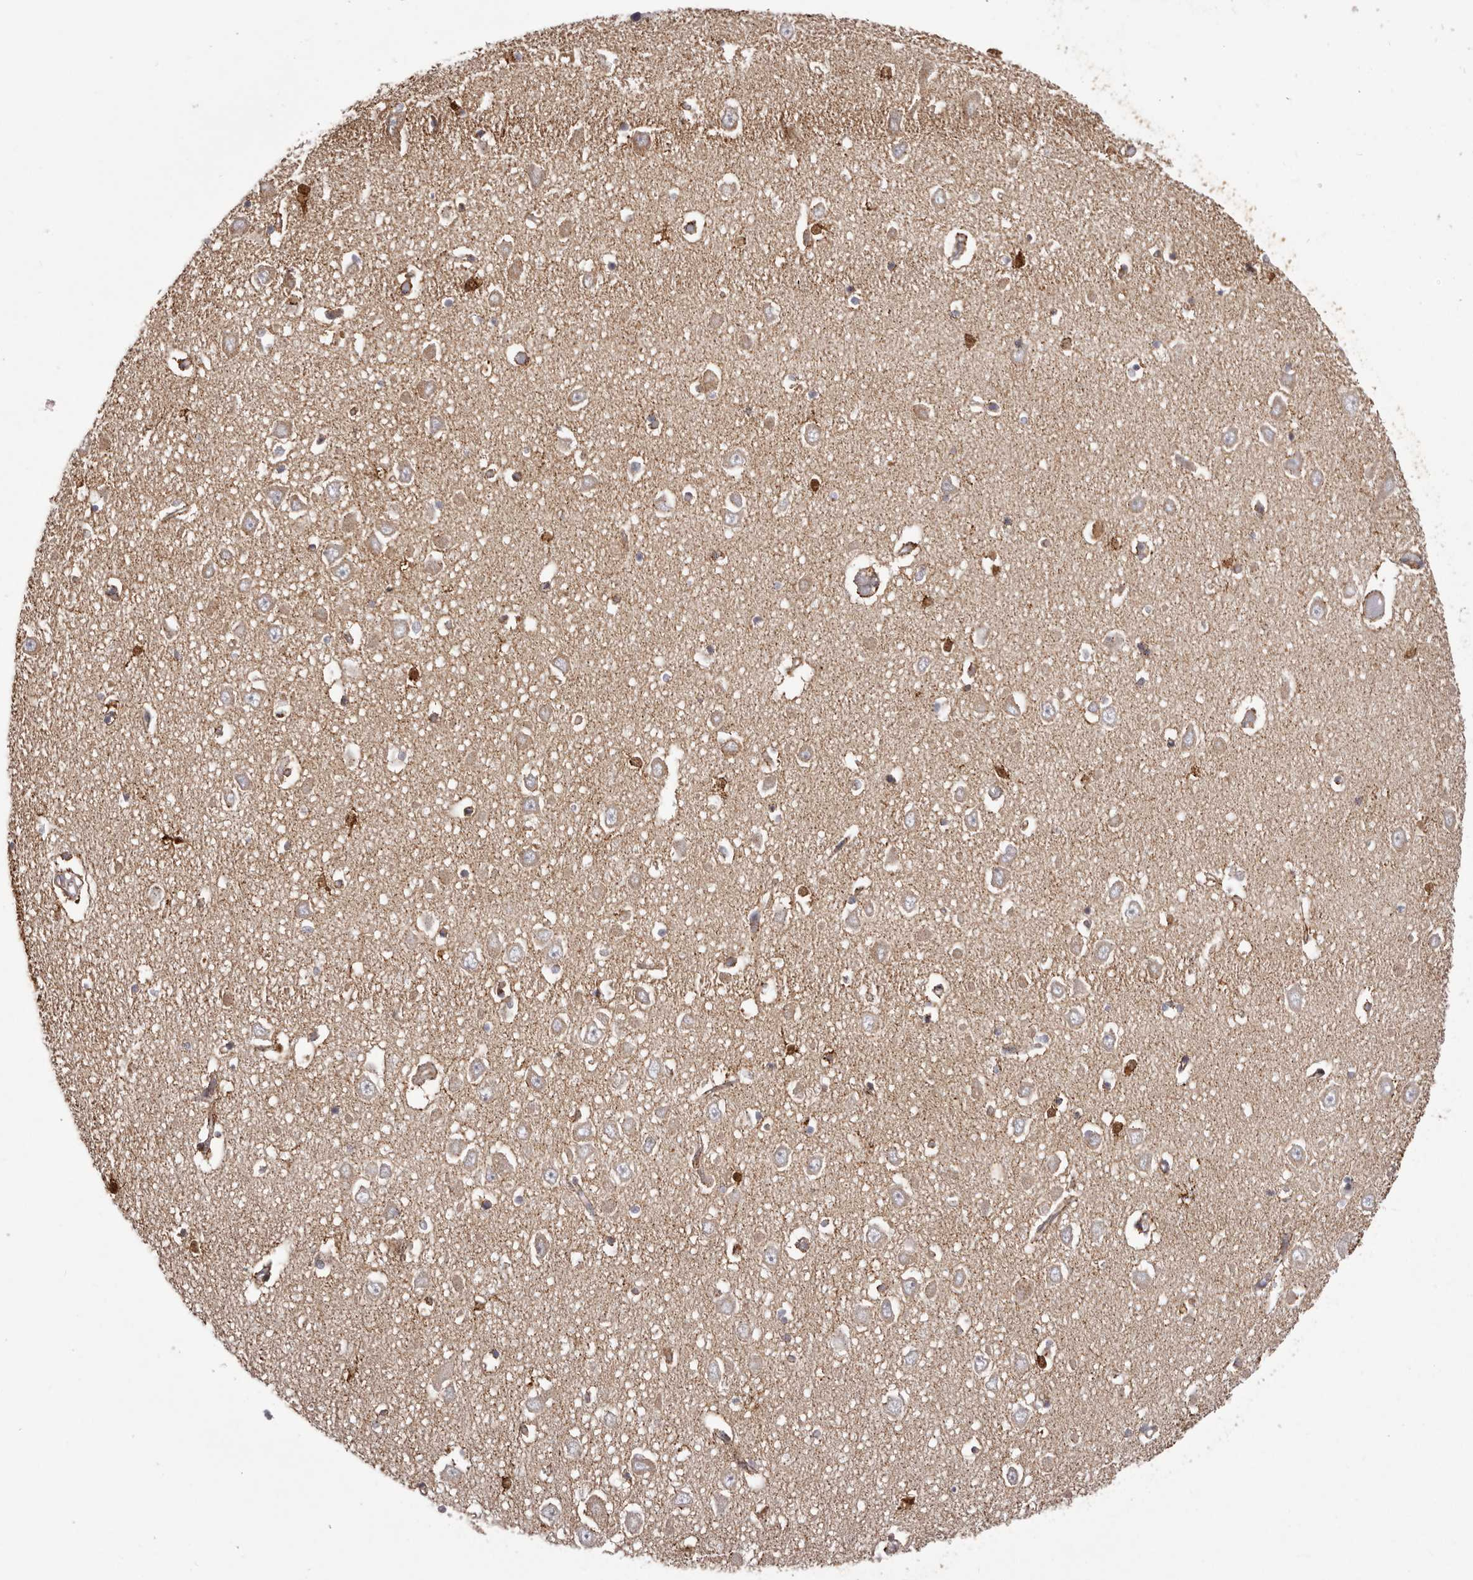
{"staining": {"intensity": "strong", "quantity": "<25%", "location": "cytoplasmic/membranous"}, "tissue": "hippocampus", "cell_type": "Glial cells", "image_type": "normal", "snomed": [{"axis": "morphology", "description": "Normal tissue, NOS"}, {"axis": "topography", "description": "Hippocampus"}], "caption": "Immunohistochemical staining of unremarkable hippocampus shows strong cytoplasmic/membranous protein staining in approximately <25% of glial cells.", "gene": "CHRM2", "patient": {"sex": "male", "age": 70}}